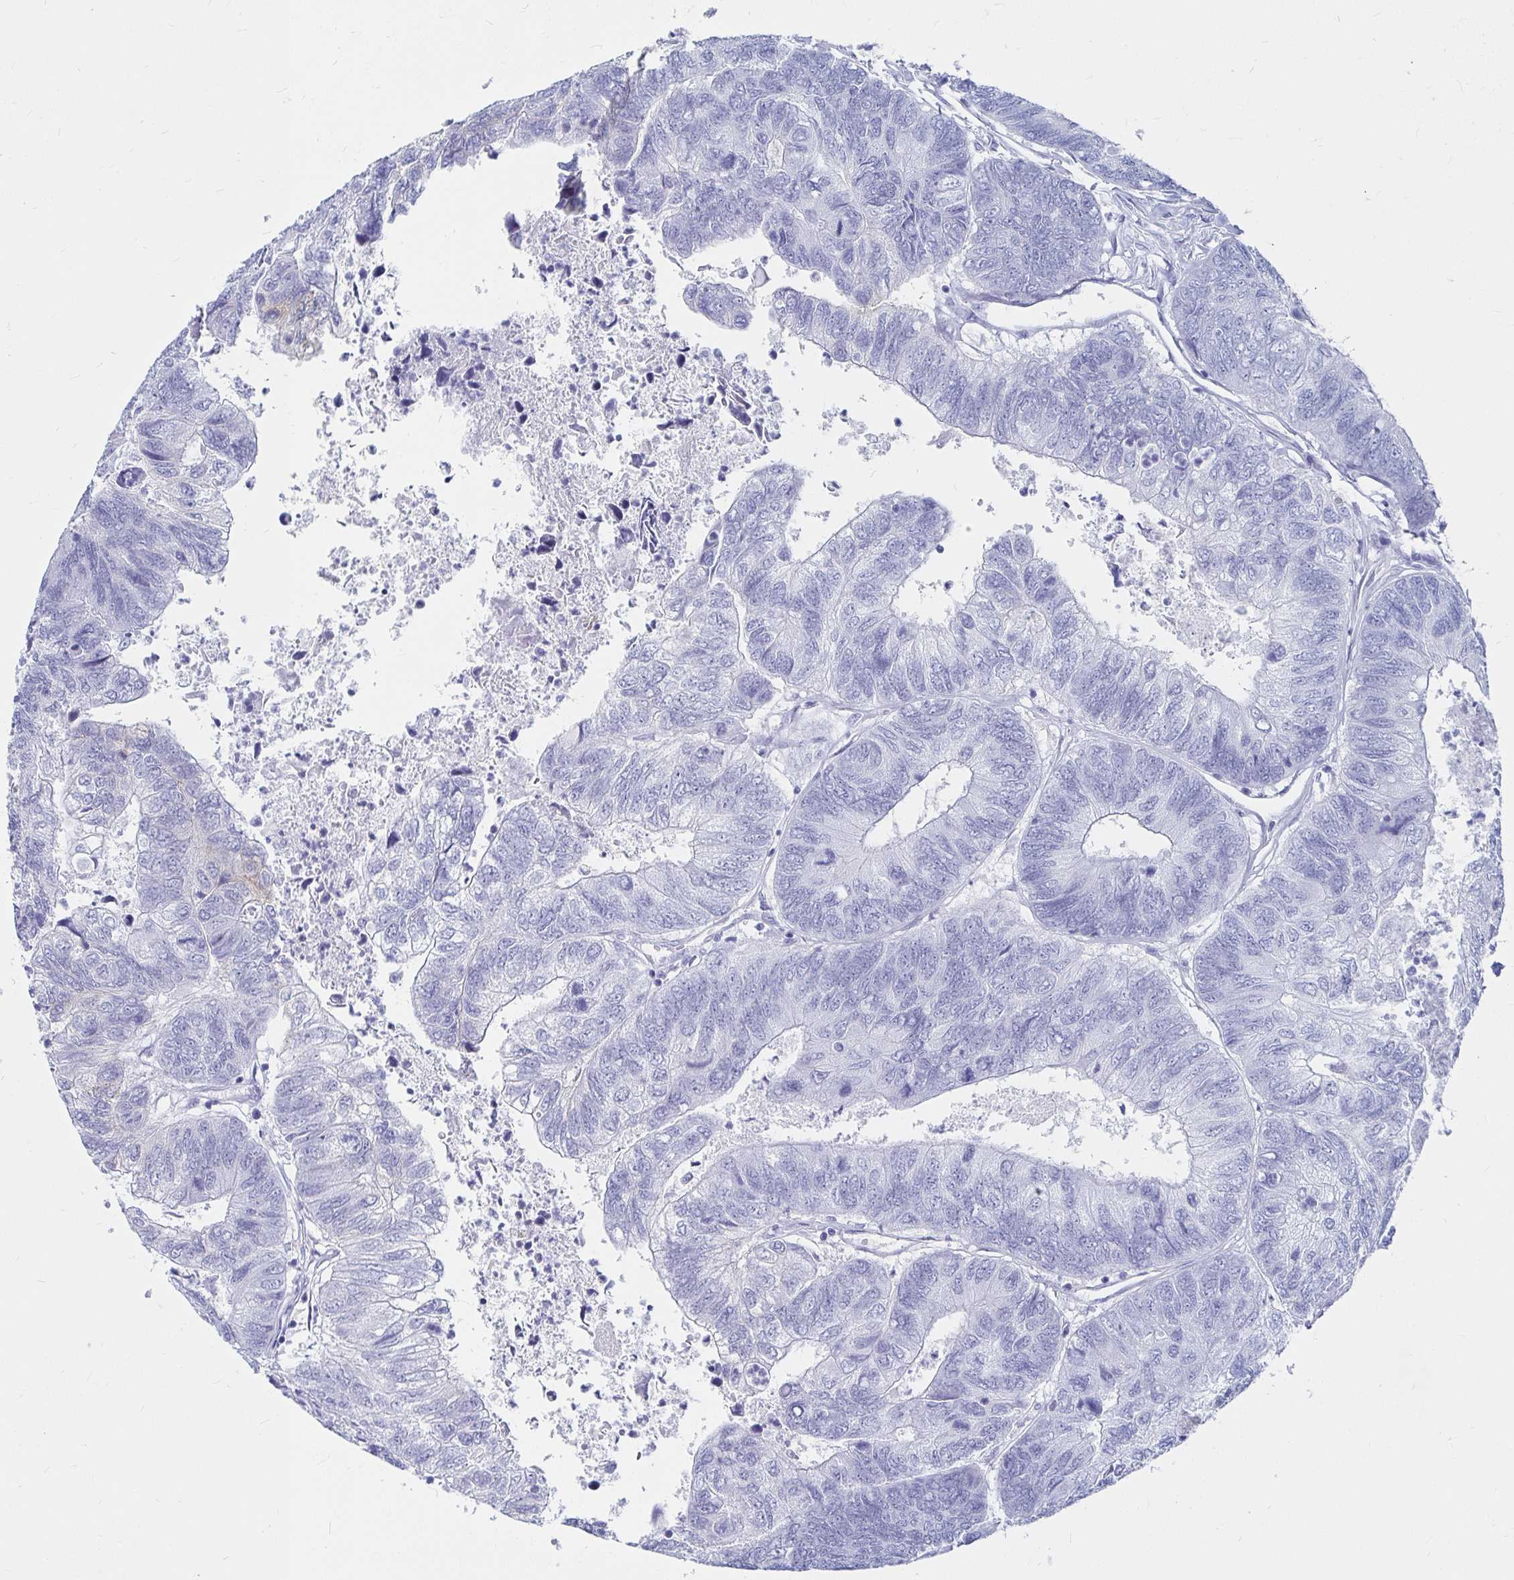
{"staining": {"intensity": "negative", "quantity": "none", "location": "none"}, "tissue": "colorectal cancer", "cell_type": "Tumor cells", "image_type": "cancer", "snomed": [{"axis": "morphology", "description": "Adenocarcinoma, NOS"}, {"axis": "topography", "description": "Colon"}], "caption": "IHC micrograph of colorectal cancer stained for a protein (brown), which demonstrates no staining in tumor cells. (Immunohistochemistry (ihc), brightfield microscopy, high magnification).", "gene": "CA9", "patient": {"sex": "female", "age": 67}}